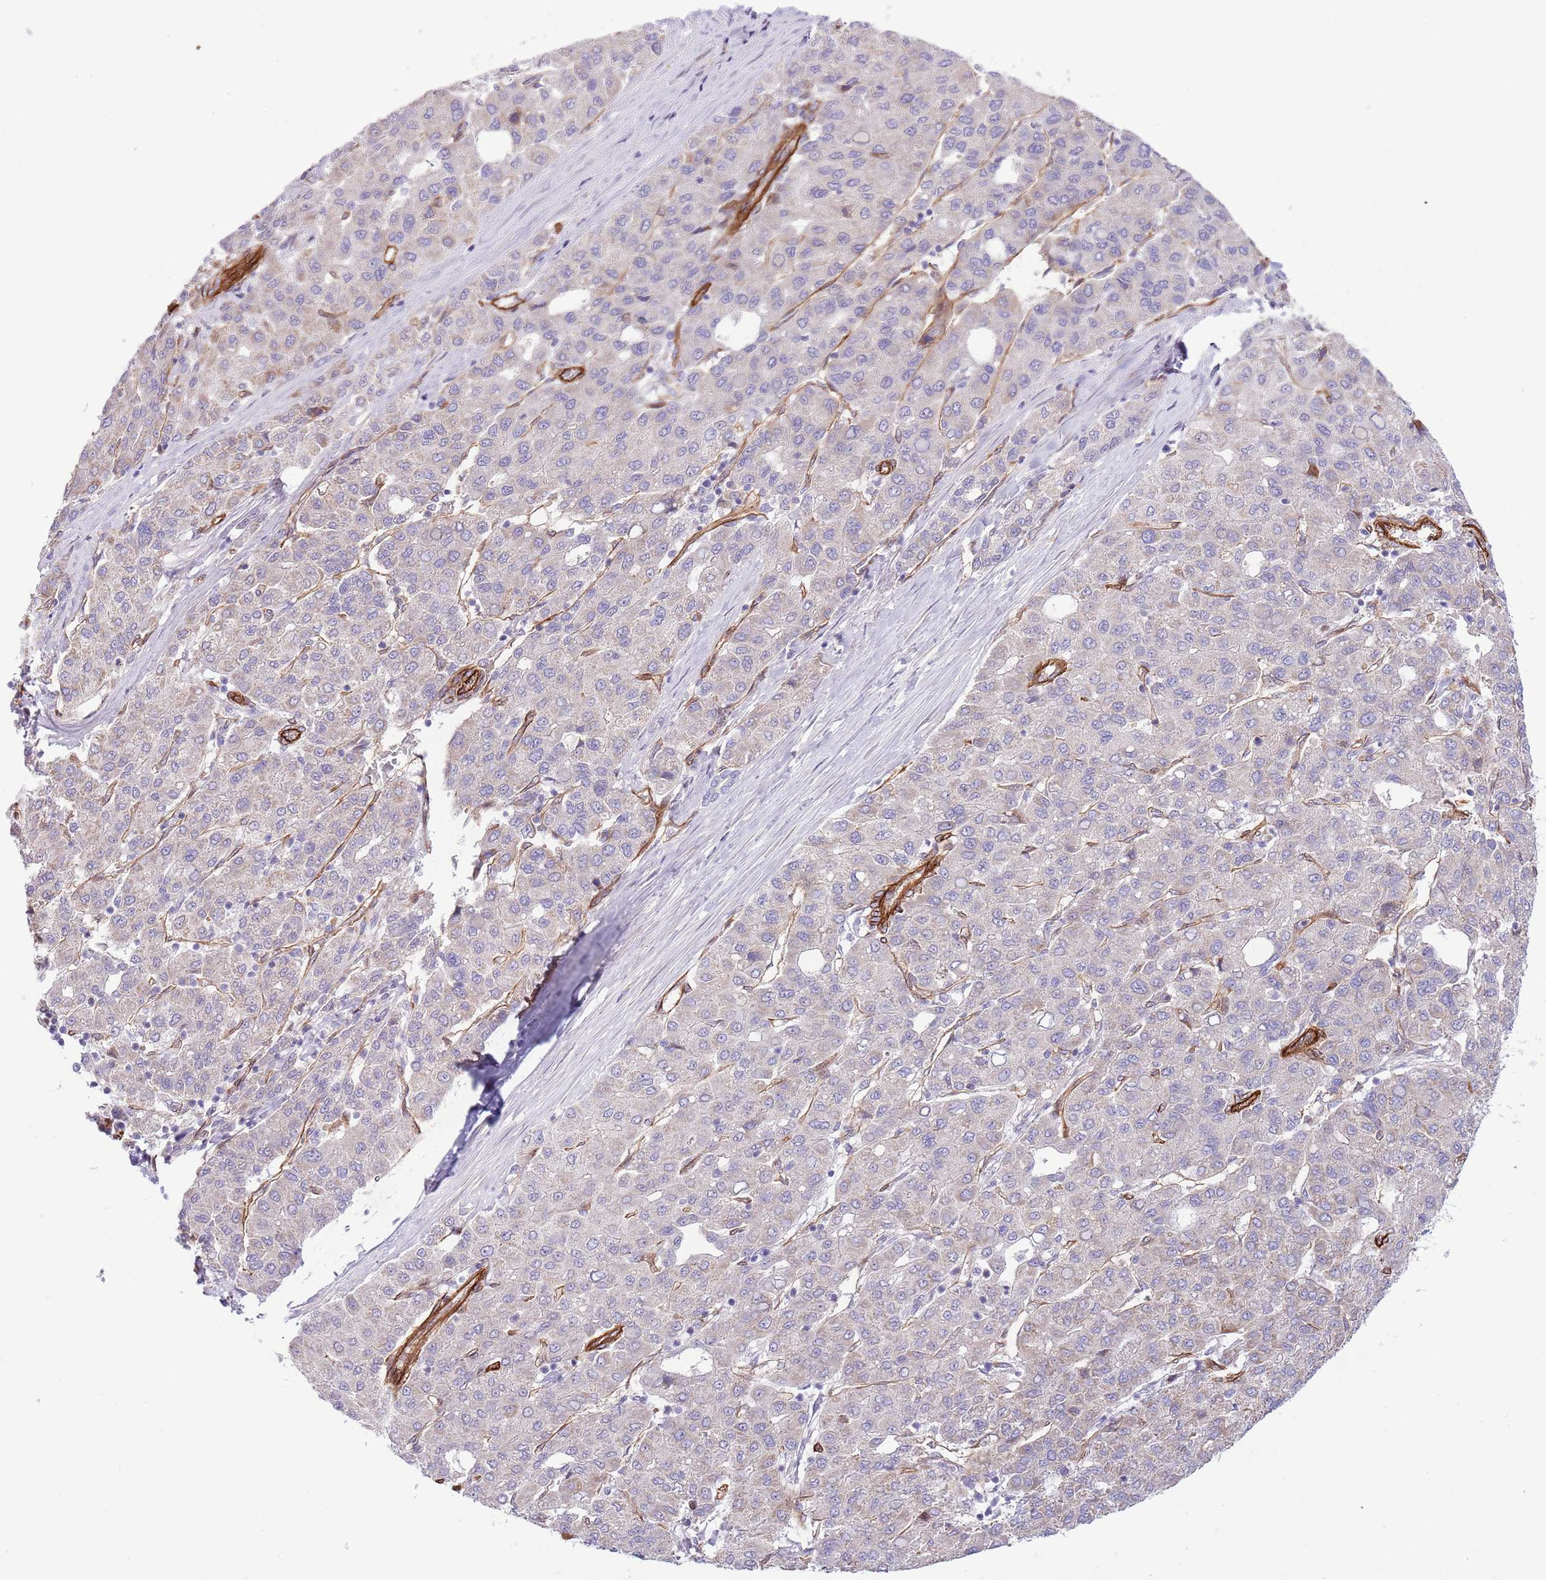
{"staining": {"intensity": "weak", "quantity": "<25%", "location": "cytoplasmic/membranous"}, "tissue": "liver cancer", "cell_type": "Tumor cells", "image_type": "cancer", "snomed": [{"axis": "morphology", "description": "Carcinoma, Hepatocellular, NOS"}, {"axis": "topography", "description": "Liver"}], "caption": "High power microscopy micrograph of an immunohistochemistry micrograph of liver hepatocellular carcinoma, revealing no significant expression in tumor cells. (DAB IHC visualized using brightfield microscopy, high magnification).", "gene": "NEK3", "patient": {"sex": "male", "age": 65}}